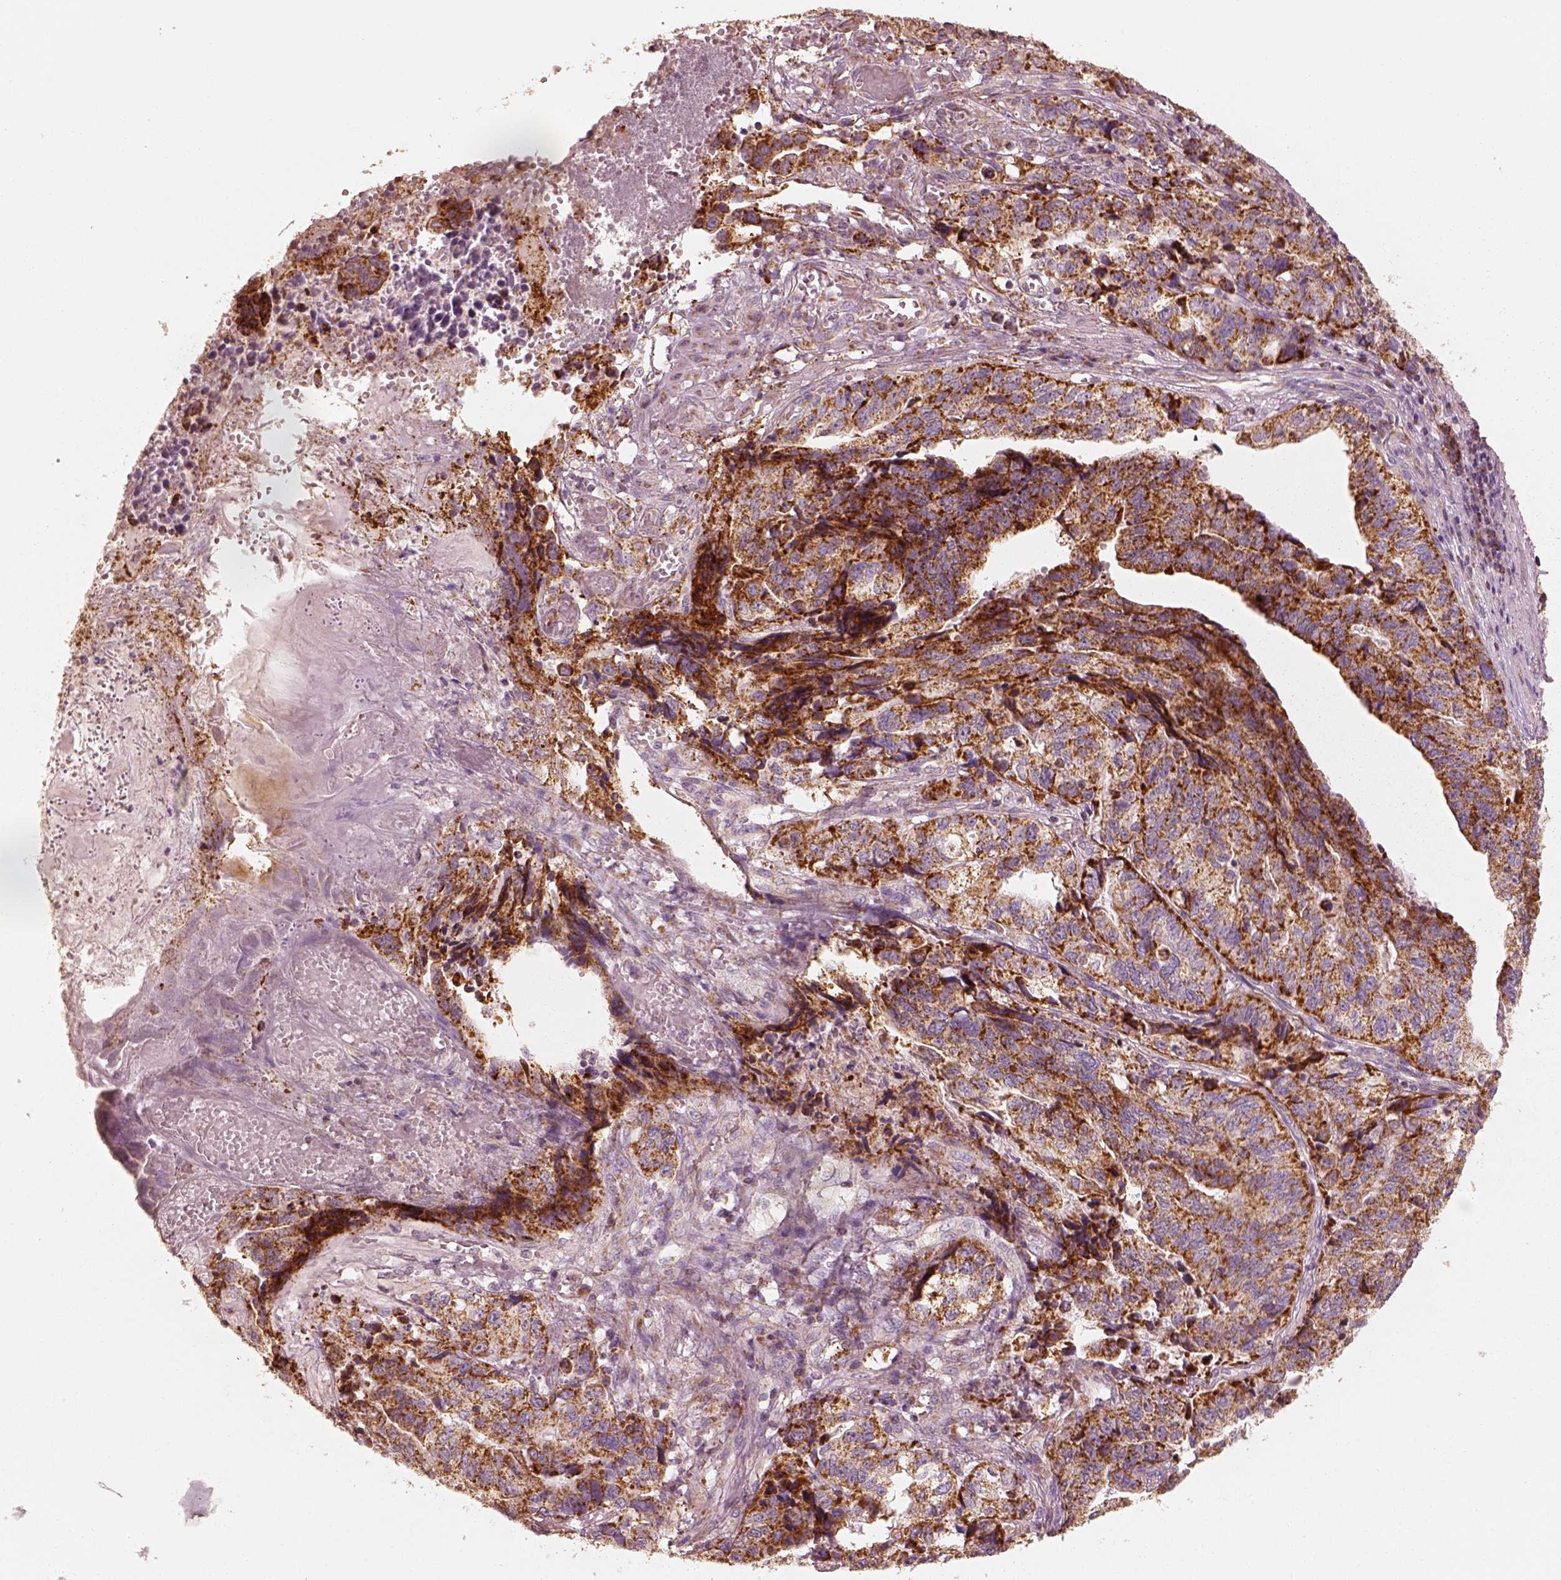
{"staining": {"intensity": "strong", "quantity": ">75%", "location": "cytoplasmic/membranous"}, "tissue": "stomach cancer", "cell_type": "Tumor cells", "image_type": "cancer", "snomed": [{"axis": "morphology", "description": "Adenocarcinoma, NOS"}, {"axis": "topography", "description": "Stomach, upper"}], "caption": "This is a histology image of immunohistochemistry staining of adenocarcinoma (stomach), which shows strong staining in the cytoplasmic/membranous of tumor cells.", "gene": "ENTPD6", "patient": {"sex": "female", "age": 67}}